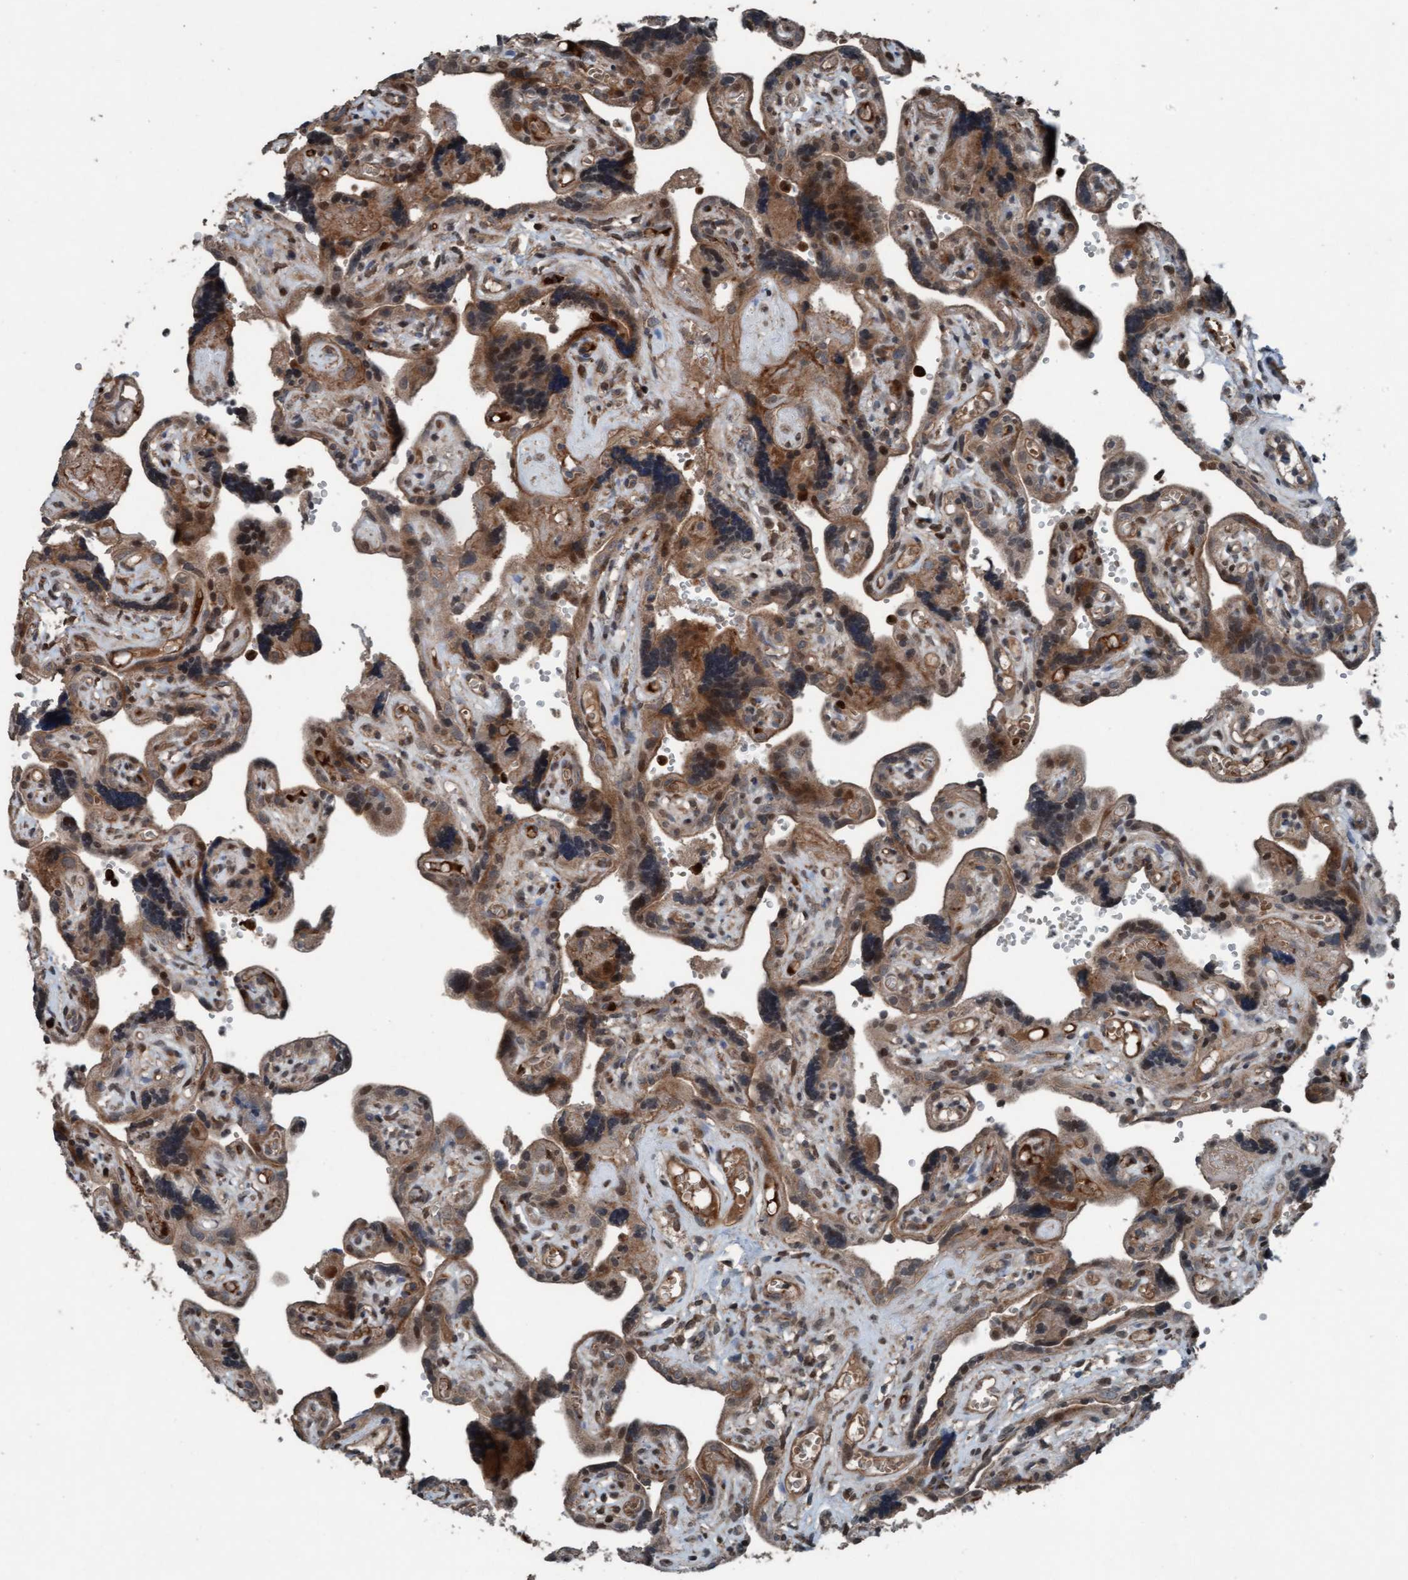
{"staining": {"intensity": "strong", "quantity": "<25%", "location": "cytoplasmic/membranous"}, "tissue": "placenta", "cell_type": "Trophoblastic cells", "image_type": "normal", "snomed": [{"axis": "morphology", "description": "Normal tissue, NOS"}, {"axis": "topography", "description": "Placenta"}], "caption": "Immunohistochemical staining of benign placenta reveals medium levels of strong cytoplasmic/membranous positivity in approximately <25% of trophoblastic cells.", "gene": "PLXNB2", "patient": {"sex": "female", "age": 30}}